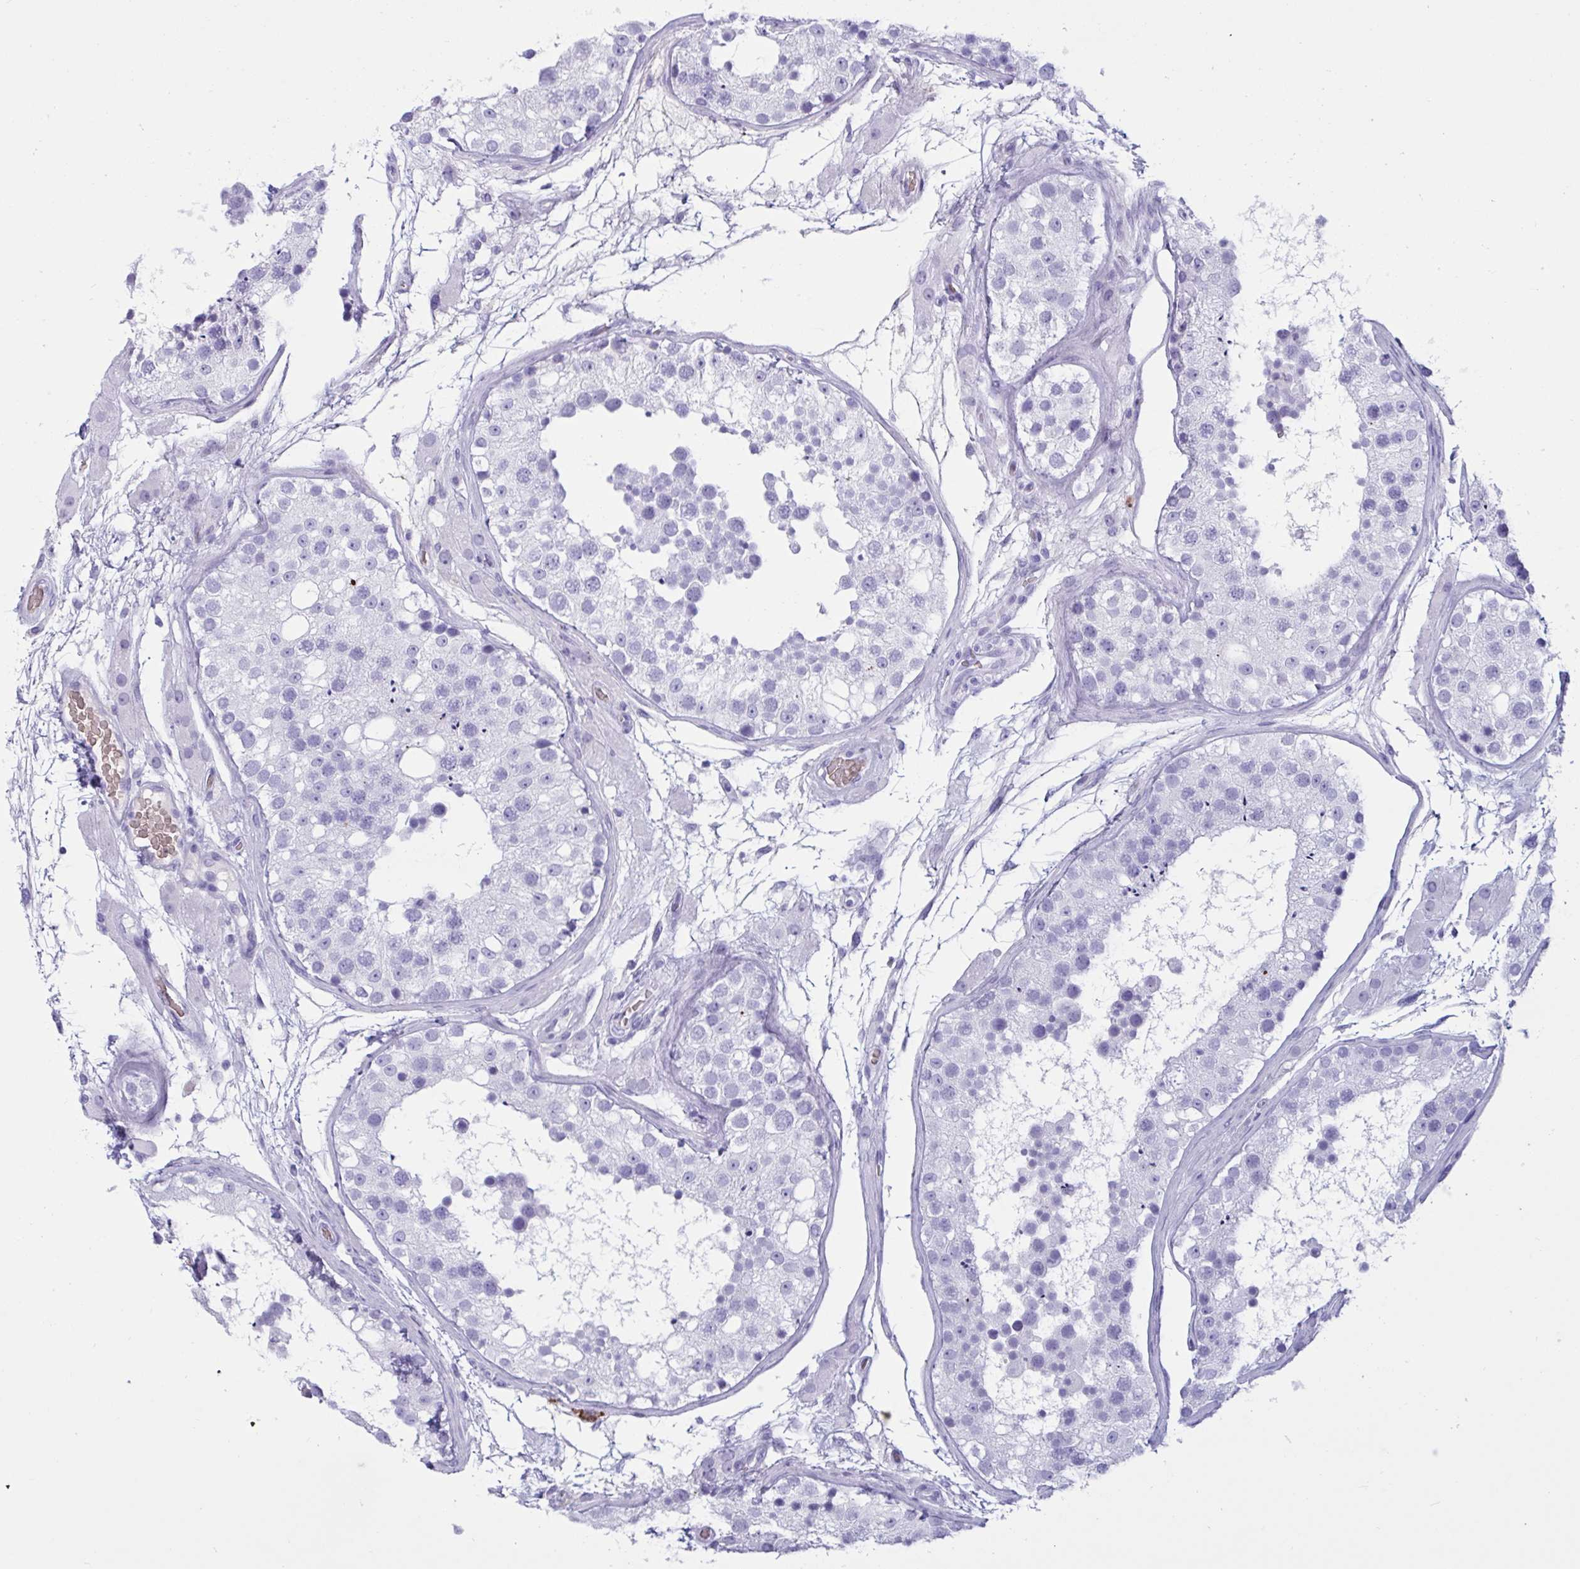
{"staining": {"intensity": "negative", "quantity": "none", "location": "none"}, "tissue": "testis", "cell_type": "Cells in seminiferous ducts", "image_type": "normal", "snomed": [{"axis": "morphology", "description": "Normal tissue, NOS"}, {"axis": "topography", "description": "Testis"}], "caption": "Cells in seminiferous ducts show no significant protein positivity in unremarkable testis. The staining was performed using DAB to visualize the protein expression in brown, while the nuclei were stained in blue with hematoxylin (Magnification: 20x).", "gene": "SLC2A1", "patient": {"sex": "male", "age": 26}}